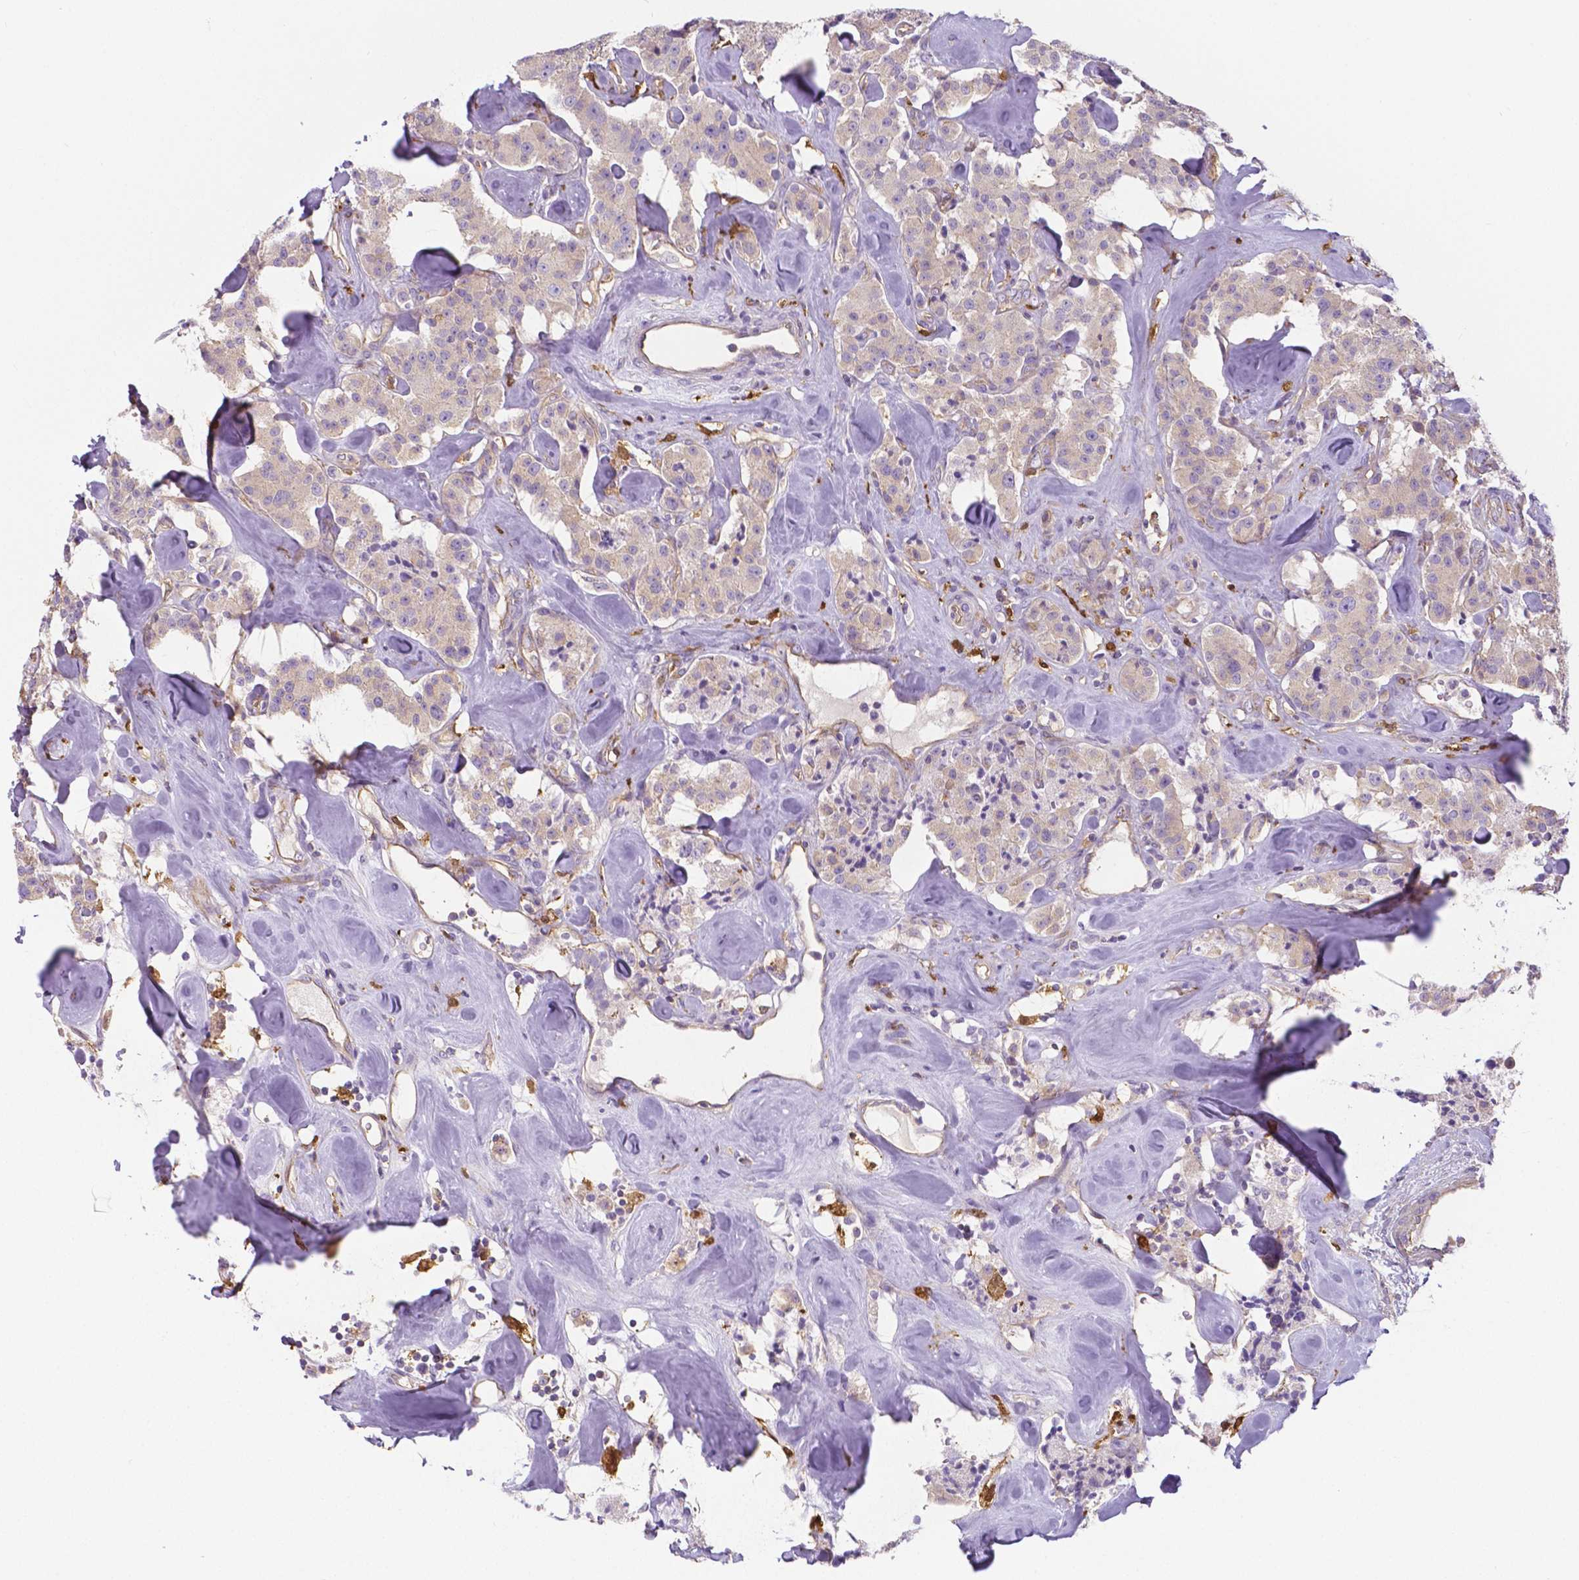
{"staining": {"intensity": "negative", "quantity": "none", "location": "none"}, "tissue": "carcinoid", "cell_type": "Tumor cells", "image_type": "cancer", "snomed": [{"axis": "morphology", "description": "Carcinoid, malignant, NOS"}, {"axis": "topography", "description": "Pancreas"}], "caption": "Tumor cells show no significant protein expression in carcinoid.", "gene": "CRMP1", "patient": {"sex": "male", "age": 41}}